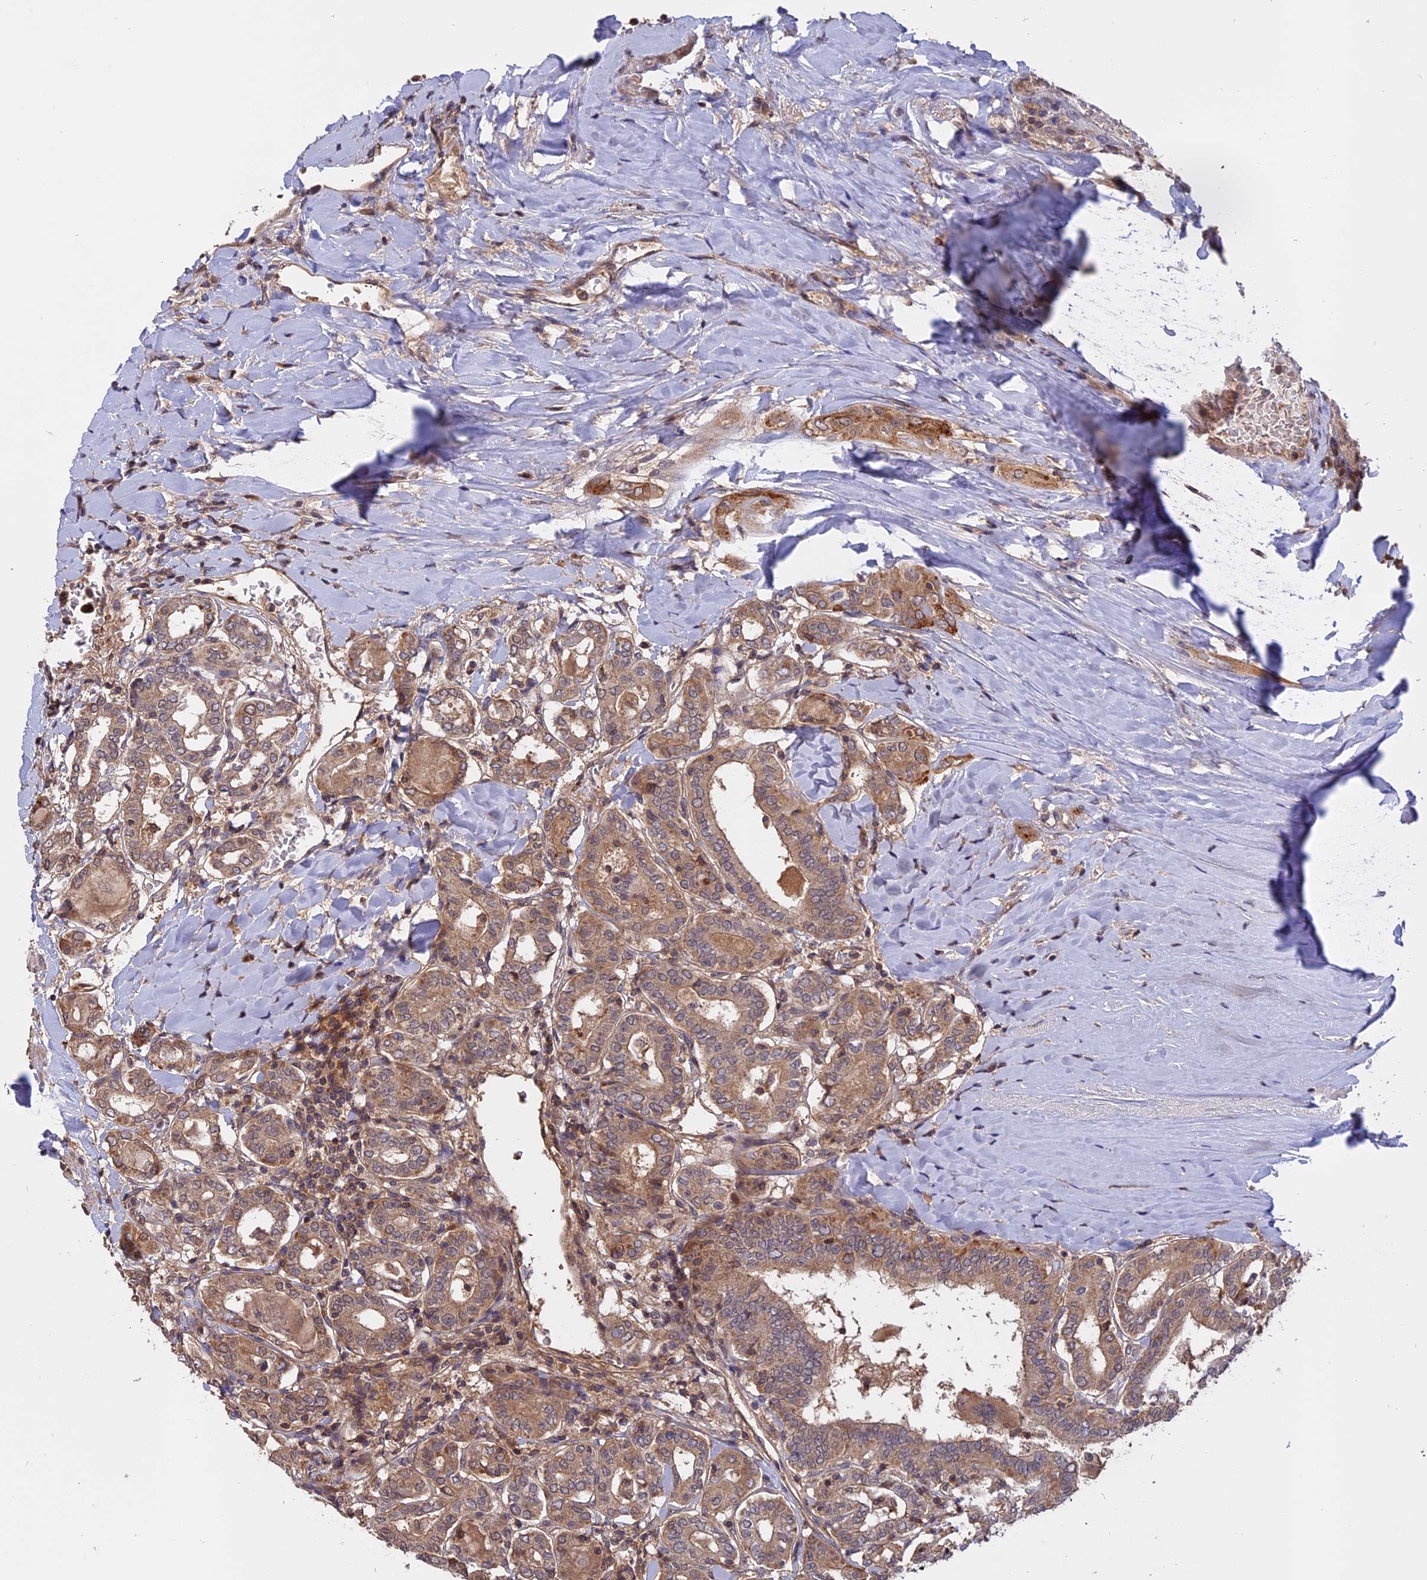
{"staining": {"intensity": "moderate", "quantity": ">75%", "location": "cytoplasmic/membranous"}, "tissue": "thyroid cancer", "cell_type": "Tumor cells", "image_type": "cancer", "snomed": [{"axis": "morphology", "description": "Papillary adenocarcinoma, NOS"}, {"axis": "topography", "description": "Thyroid gland"}], "caption": "Thyroid papillary adenocarcinoma stained with a brown dye displays moderate cytoplasmic/membranous positive positivity in approximately >75% of tumor cells.", "gene": "CARMIL2", "patient": {"sex": "female", "age": 72}}